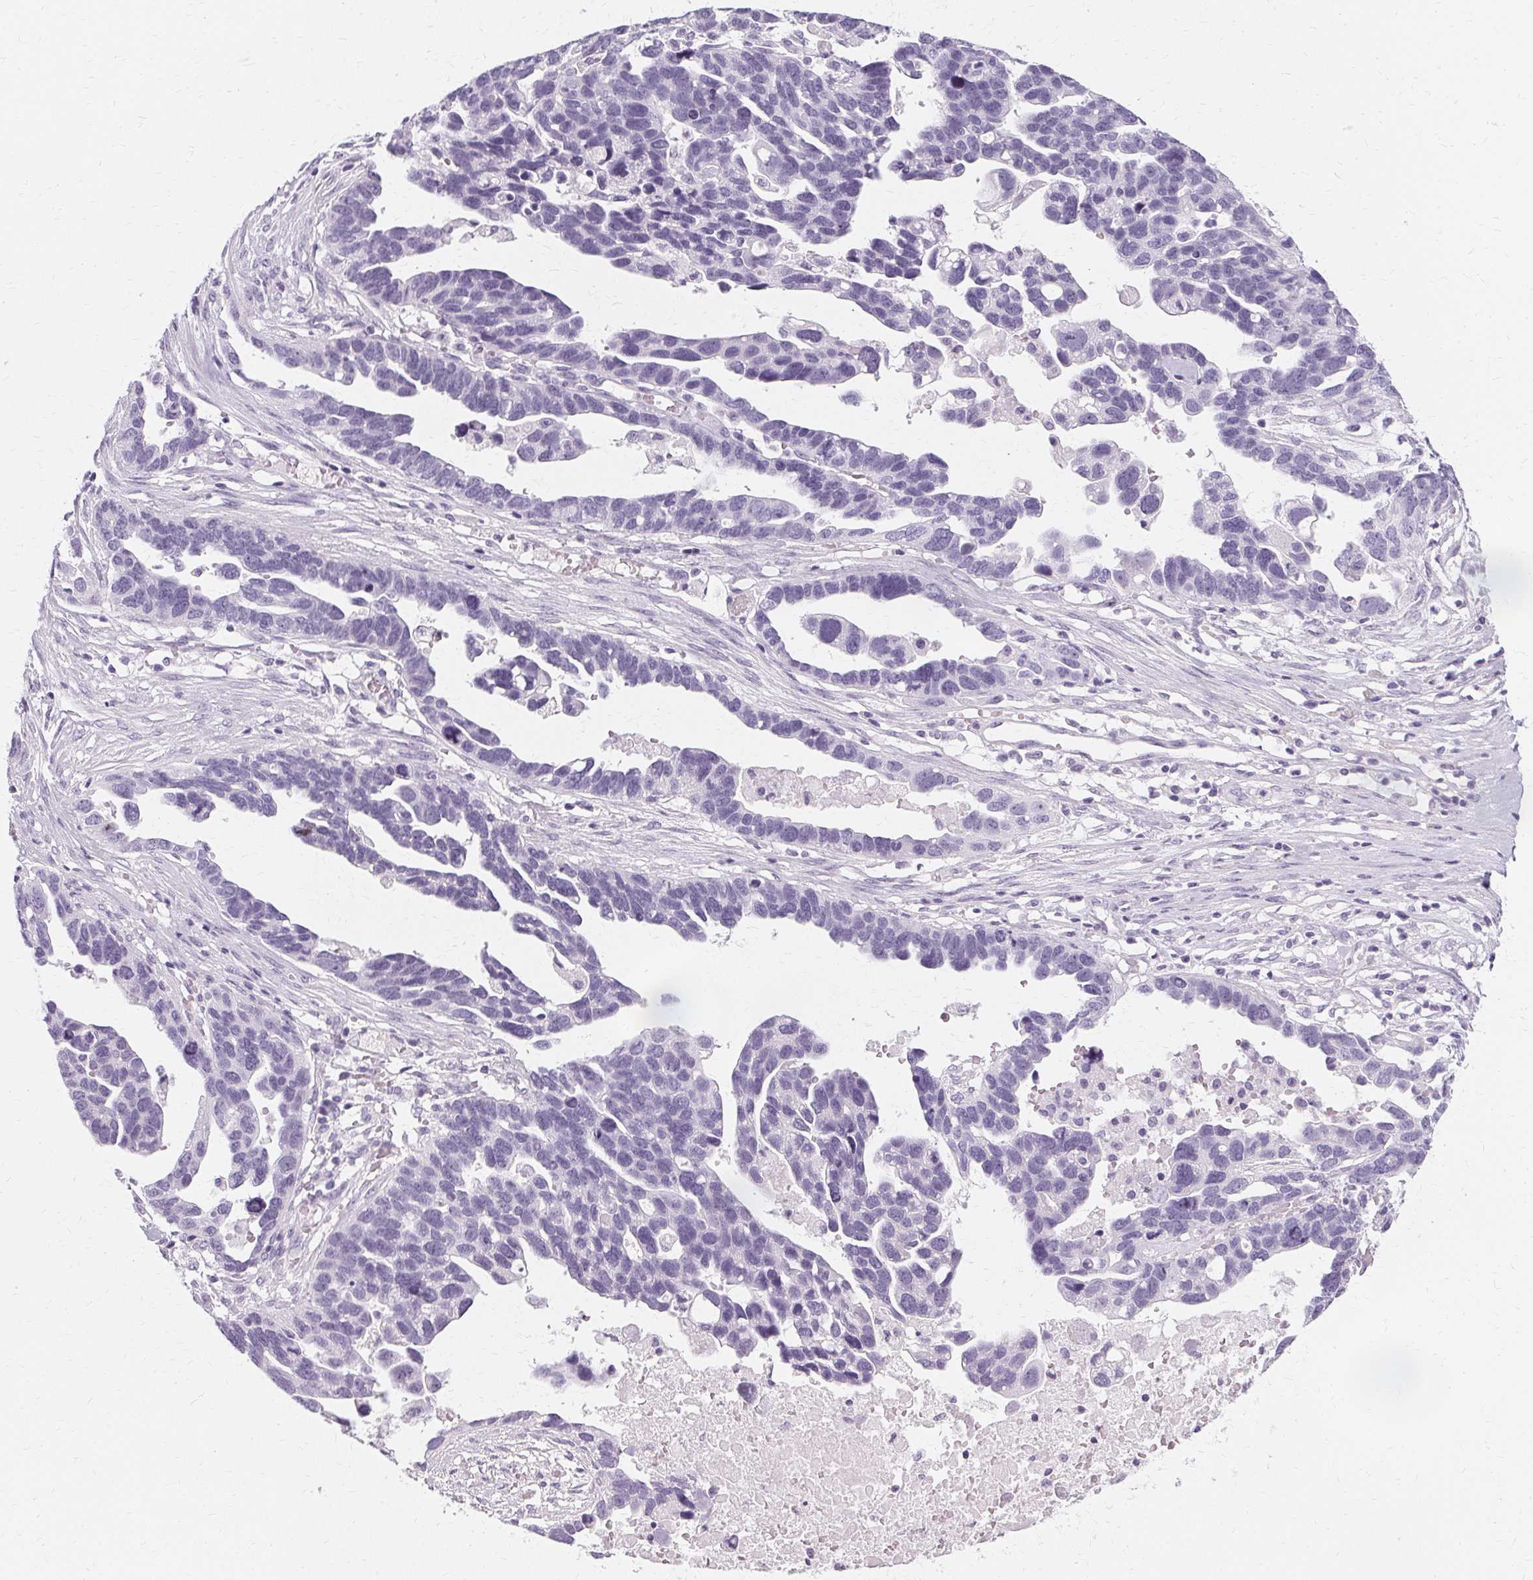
{"staining": {"intensity": "negative", "quantity": "none", "location": "none"}, "tissue": "ovarian cancer", "cell_type": "Tumor cells", "image_type": "cancer", "snomed": [{"axis": "morphology", "description": "Cystadenocarcinoma, serous, NOS"}, {"axis": "topography", "description": "Ovary"}], "caption": "Histopathology image shows no significant protein positivity in tumor cells of ovarian cancer (serous cystadenocarcinoma).", "gene": "KRT6C", "patient": {"sex": "female", "age": 54}}